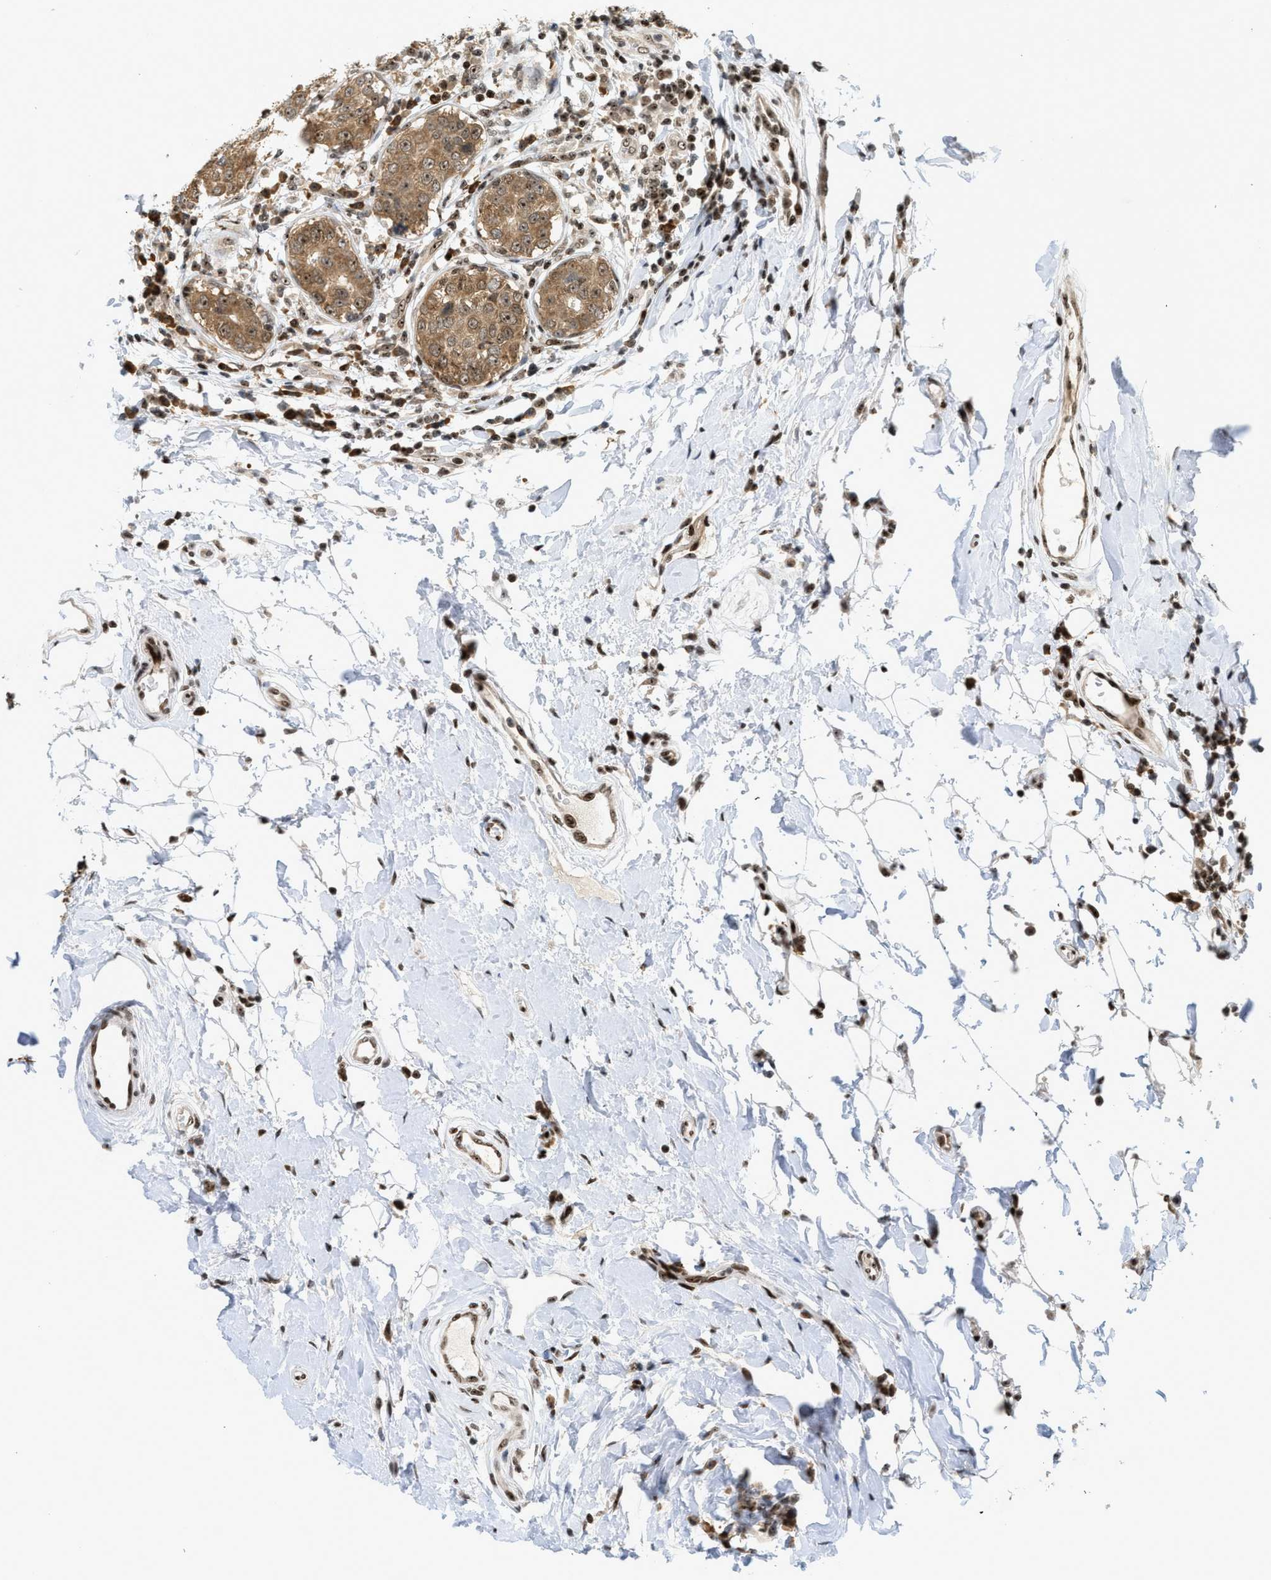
{"staining": {"intensity": "moderate", "quantity": ">75%", "location": "cytoplasmic/membranous,nuclear"}, "tissue": "breast cancer", "cell_type": "Tumor cells", "image_type": "cancer", "snomed": [{"axis": "morphology", "description": "Duct carcinoma"}, {"axis": "topography", "description": "Breast"}], "caption": "Immunohistochemistry (IHC) histopathology image of neoplastic tissue: breast cancer stained using immunohistochemistry reveals medium levels of moderate protein expression localized specifically in the cytoplasmic/membranous and nuclear of tumor cells, appearing as a cytoplasmic/membranous and nuclear brown color.", "gene": "ZNF22", "patient": {"sex": "female", "age": 27}}